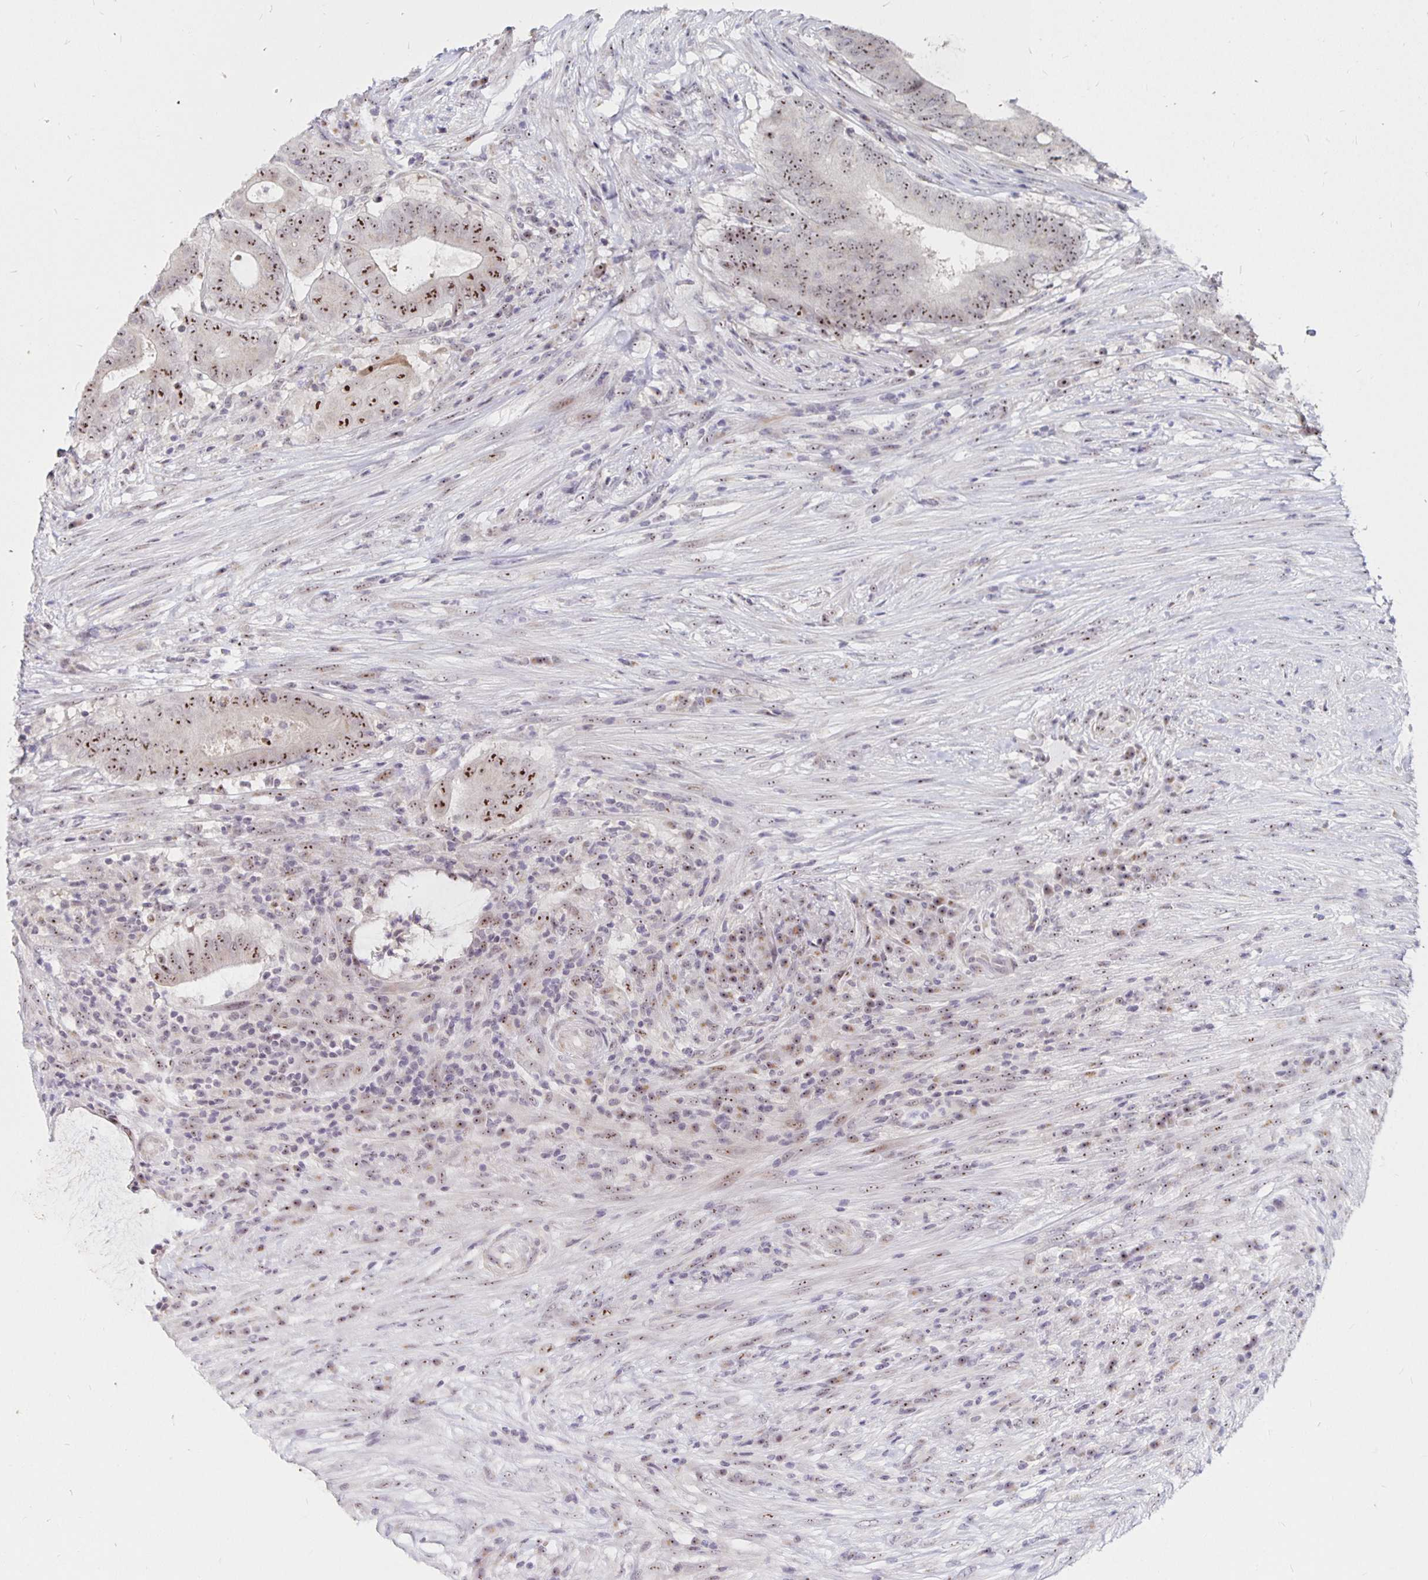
{"staining": {"intensity": "moderate", "quantity": ">75%", "location": "nuclear"}, "tissue": "colorectal cancer", "cell_type": "Tumor cells", "image_type": "cancer", "snomed": [{"axis": "morphology", "description": "Adenocarcinoma, NOS"}, {"axis": "topography", "description": "Colon"}], "caption": "Protein expression analysis of colorectal cancer exhibits moderate nuclear positivity in approximately >75% of tumor cells.", "gene": "NUP85", "patient": {"sex": "female", "age": 43}}